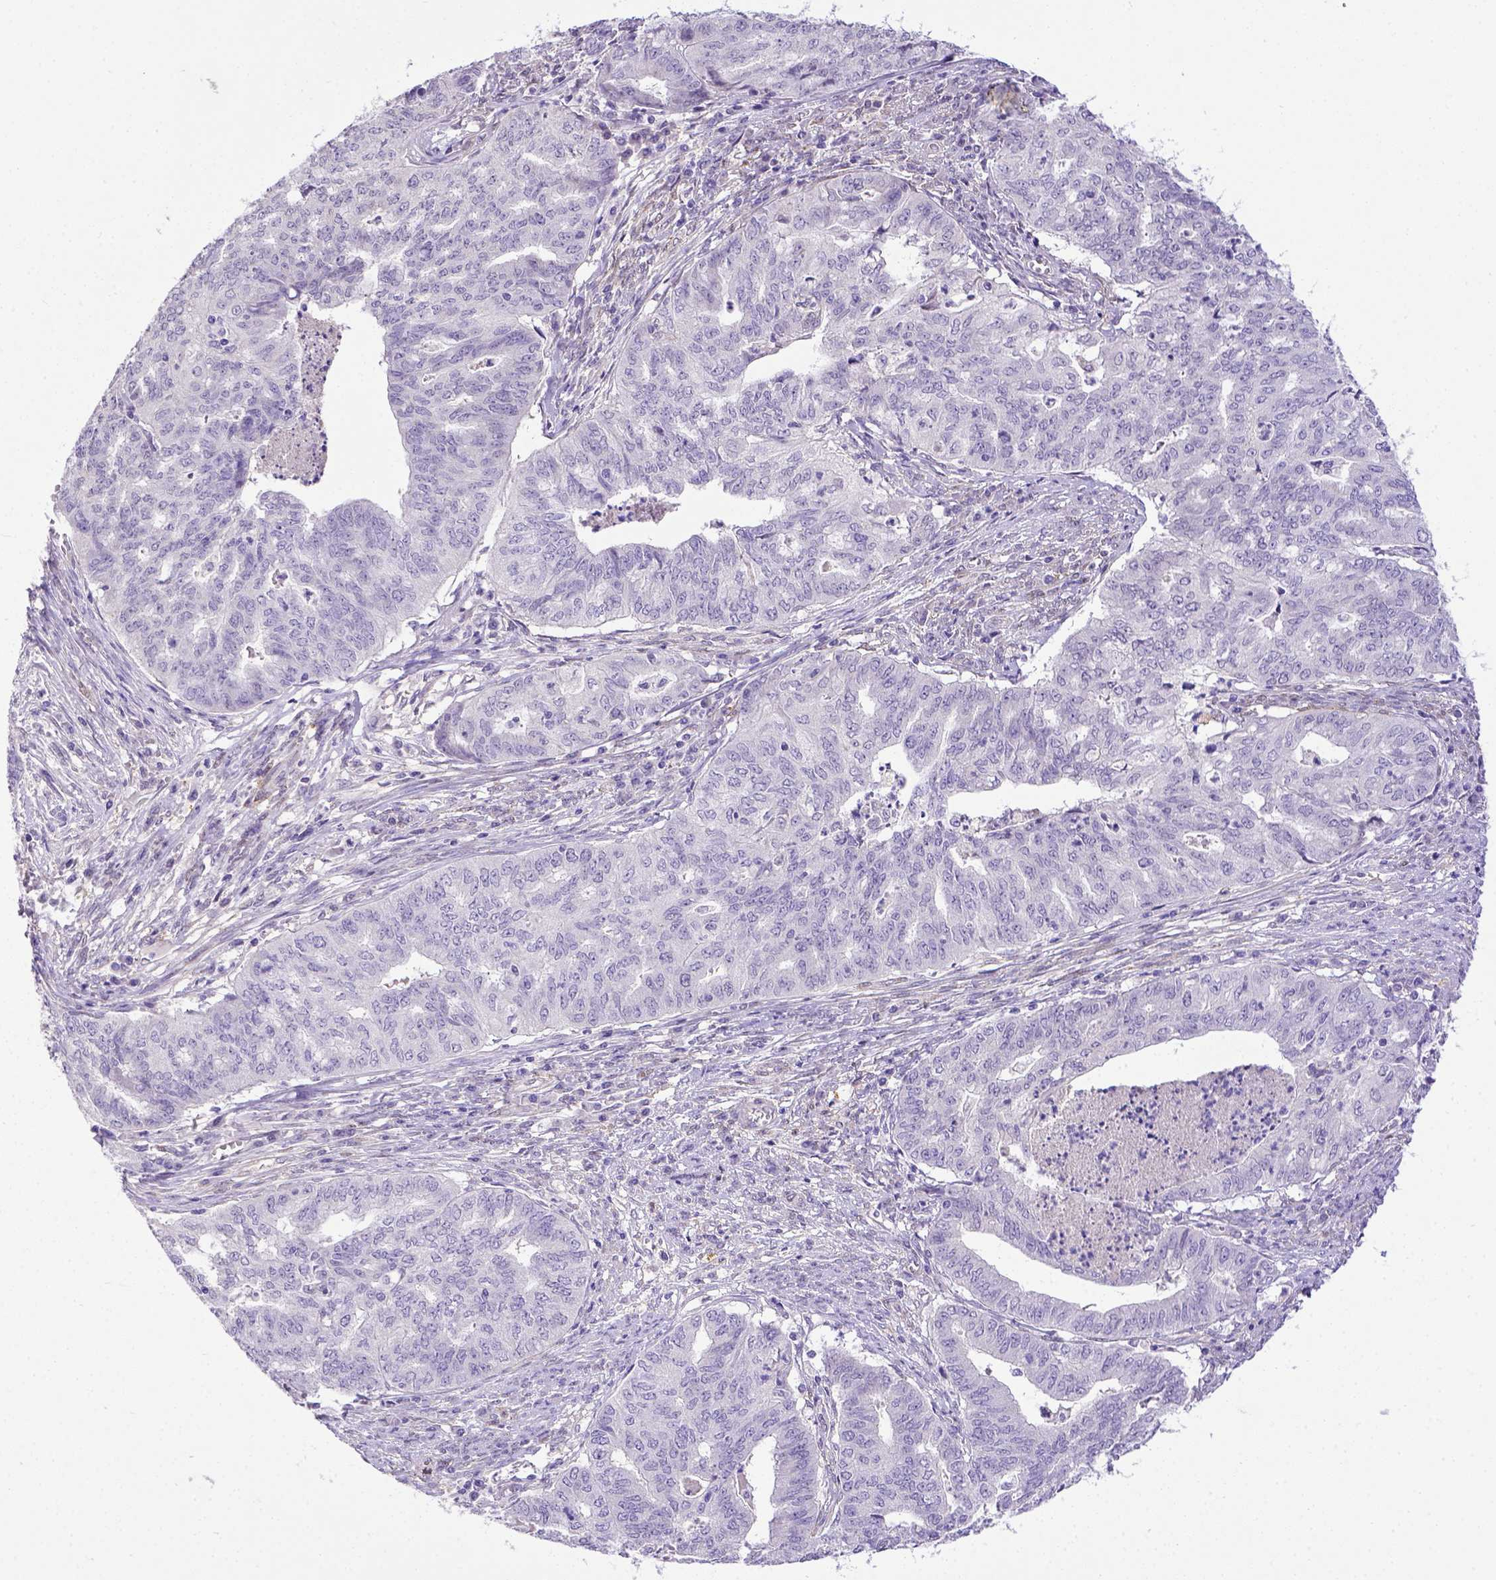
{"staining": {"intensity": "negative", "quantity": "none", "location": "none"}, "tissue": "endometrial cancer", "cell_type": "Tumor cells", "image_type": "cancer", "snomed": [{"axis": "morphology", "description": "Adenocarcinoma, NOS"}, {"axis": "topography", "description": "Endometrium"}], "caption": "An image of human endometrial cancer (adenocarcinoma) is negative for staining in tumor cells.", "gene": "BTN1A1", "patient": {"sex": "female", "age": 79}}